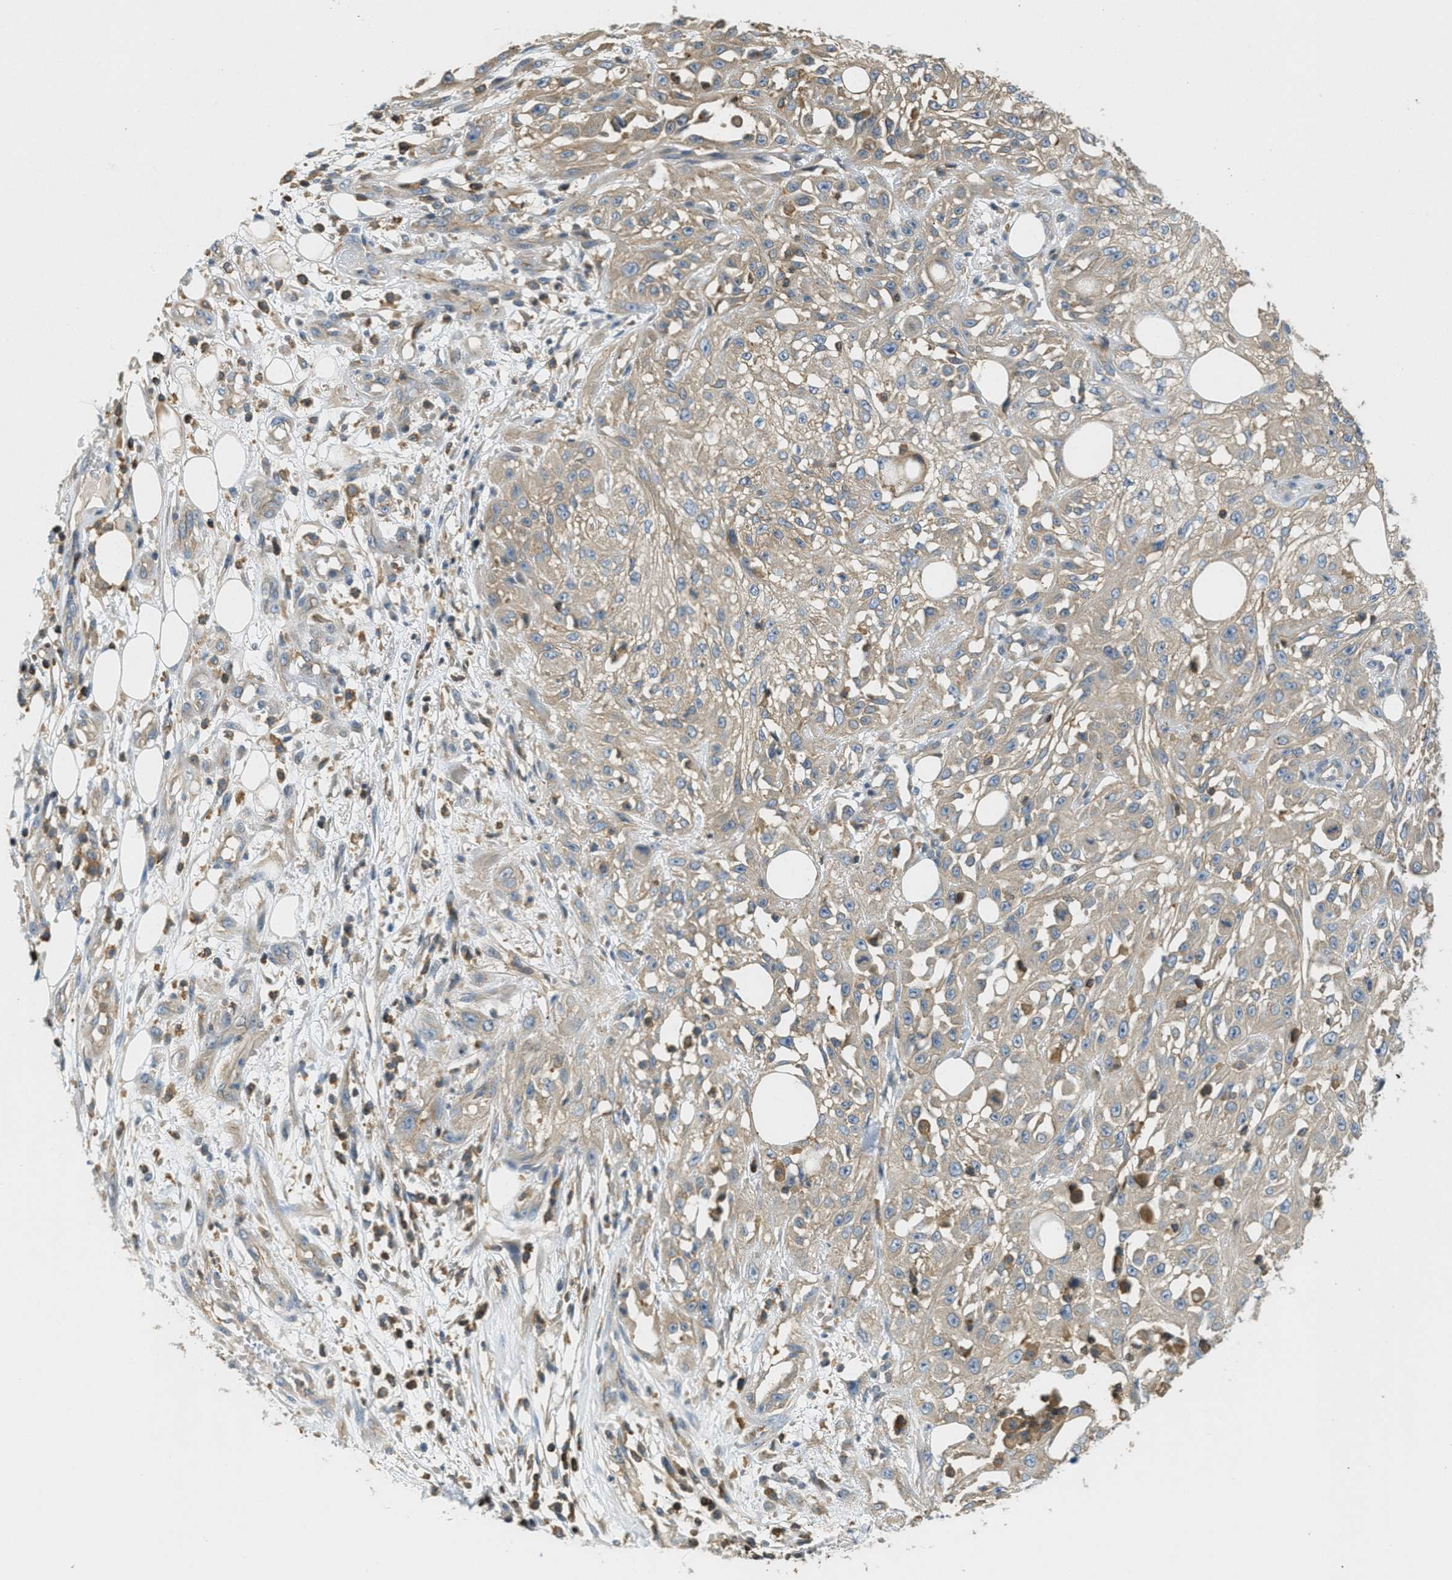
{"staining": {"intensity": "weak", "quantity": "25%-75%", "location": "cytoplasmic/membranous"}, "tissue": "skin cancer", "cell_type": "Tumor cells", "image_type": "cancer", "snomed": [{"axis": "morphology", "description": "Squamous cell carcinoma, NOS"}, {"axis": "morphology", "description": "Squamous cell carcinoma, metastatic, NOS"}, {"axis": "topography", "description": "Skin"}, {"axis": "topography", "description": "Lymph node"}], "caption": "Immunohistochemistry (DAB) staining of skin cancer (squamous cell carcinoma) shows weak cytoplasmic/membranous protein staining in about 25%-75% of tumor cells.", "gene": "GRIK2", "patient": {"sex": "male", "age": 75}}